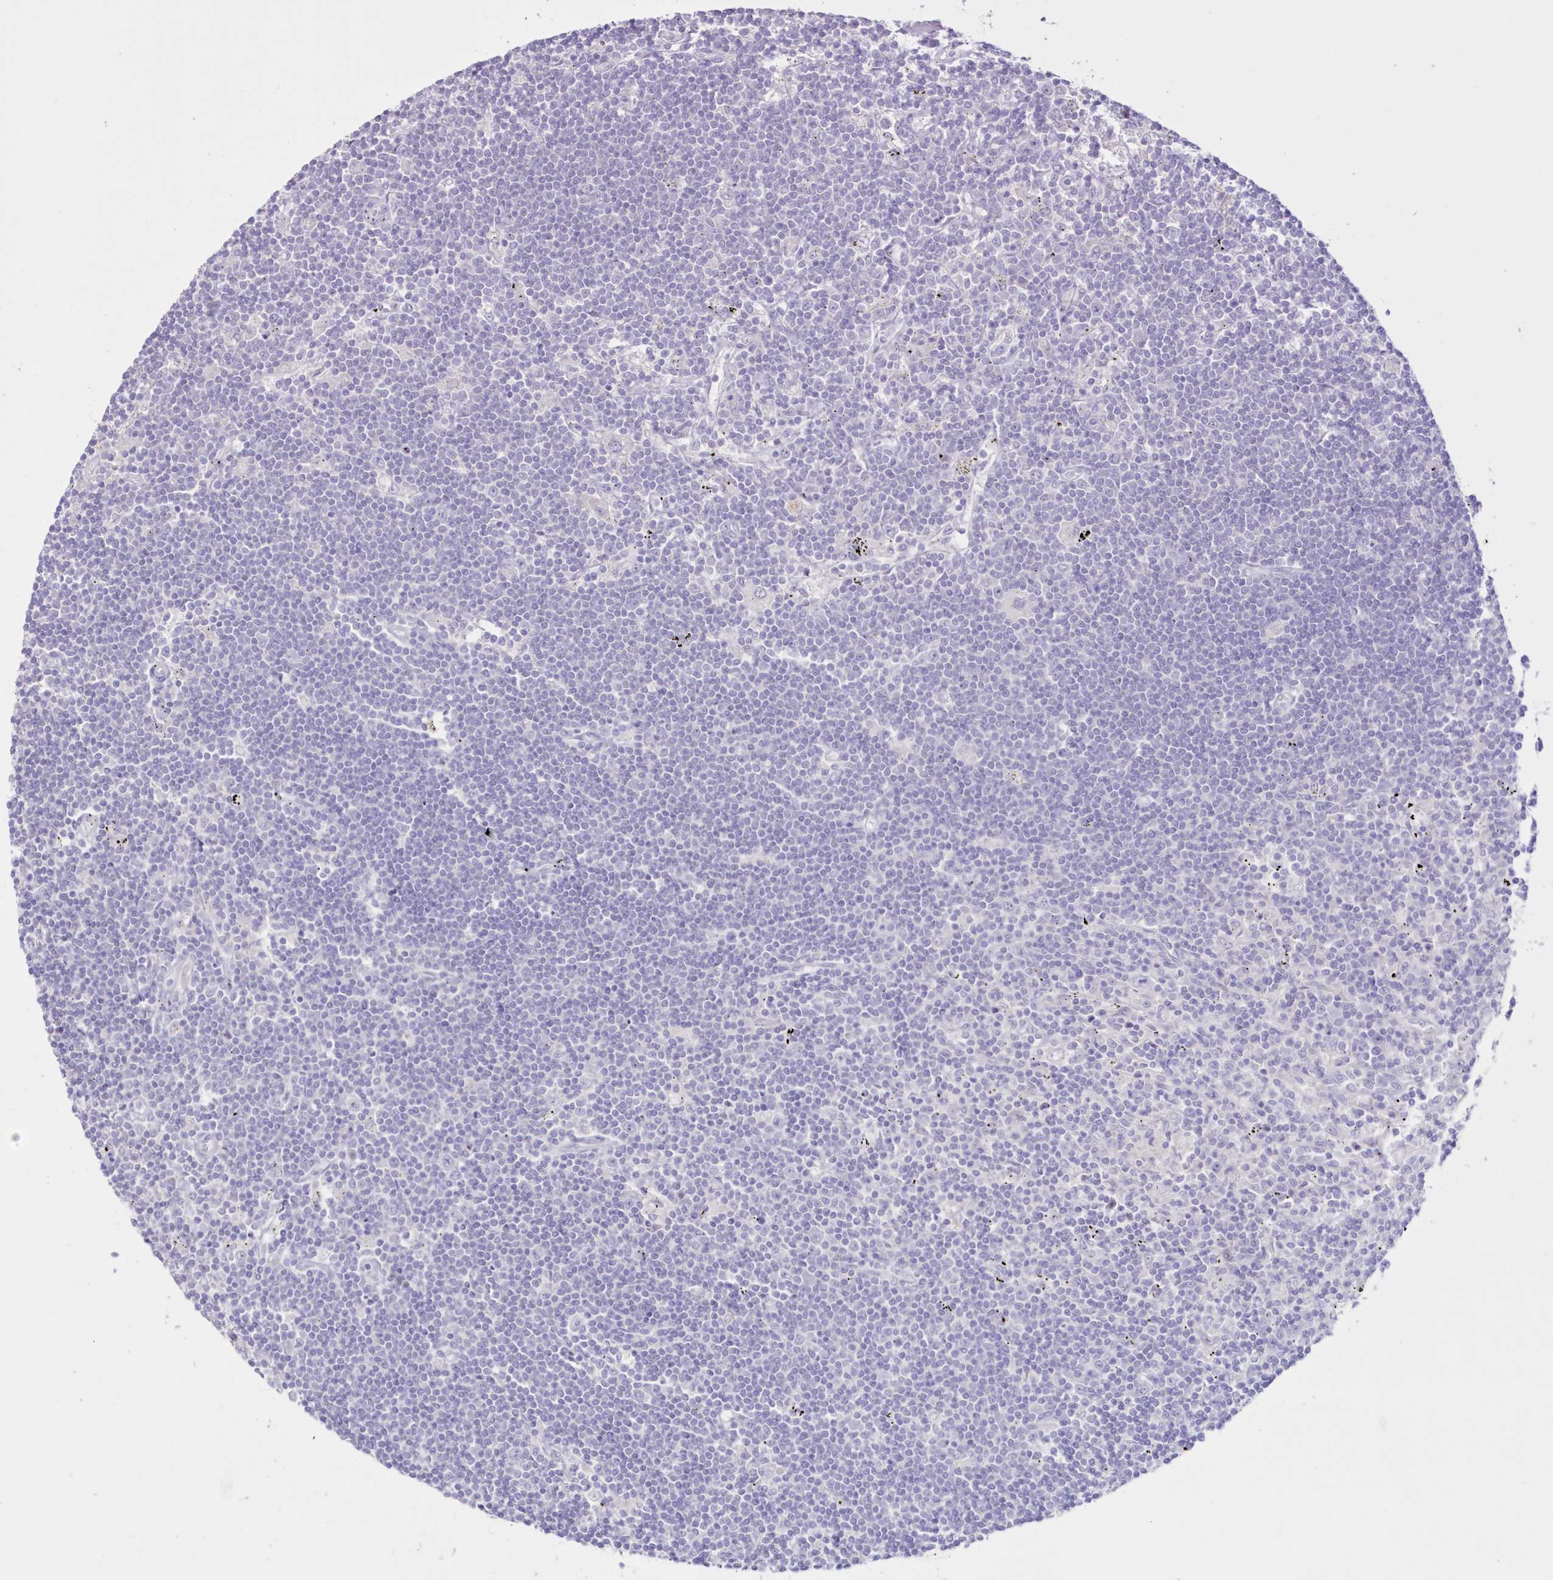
{"staining": {"intensity": "negative", "quantity": "none", "location": "none"}, "tissue": "lymphoma", "cell_type": "Tumor cells", "image_type": "cancer", "snomed": [{"axis": "morphology", "description": "Malignant lymphoma, non-Hodgkin's type, Low grade"}, {"axis": "topography", "description": "Spleen"}], "caption": "This is a micrograph of immunohistochemistry staining of lymphoma, which shows no positivity in tumor cells.", "gene": "CYP3A4", "patient": {"sex": "male", "age": 76}}